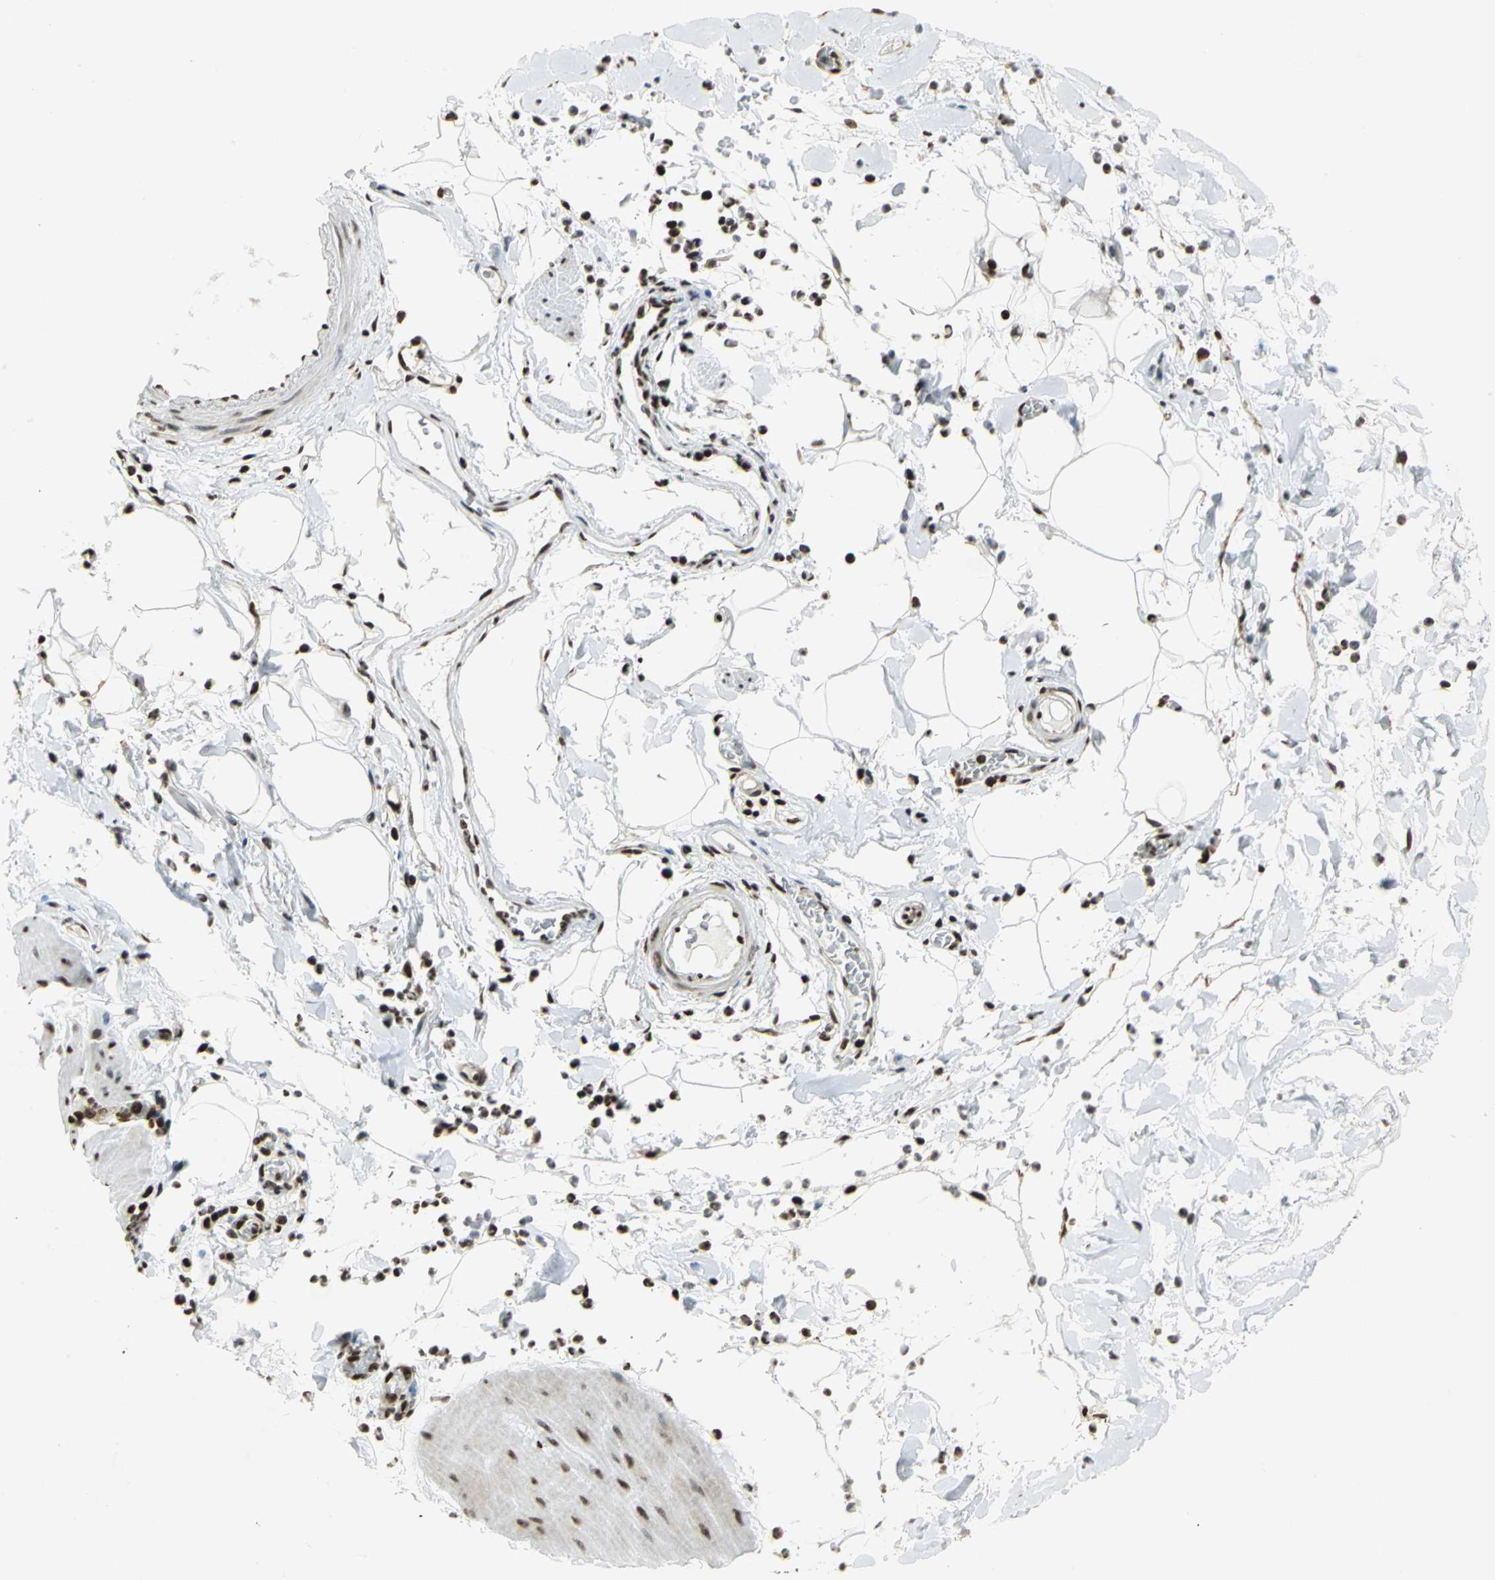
{"staining": {"intensity": "strong", "quantity": ">75%", "location": "nuclear"}, "tissue": "smooth muscle", "cell_type": "Smooth muscle cells", "image_type": "normal", "snomed": [{"axis": "morphology", "description": "Normal tissue, NOS"}, {"axis": "topography", "description": "Smooth muscle"}, {"axis": "topography", "description": "Colon"}], "caption": "A histopathology image of human smooth muscle stained for a protein shows strong nuclear brown staining in smooth muscle cells. Immunohistochemistry (ihc) stains the protein in brown and the nuclei are stained blue.", "gene": "HMGB1", "patient": {"sex": "male", "age": 67}}